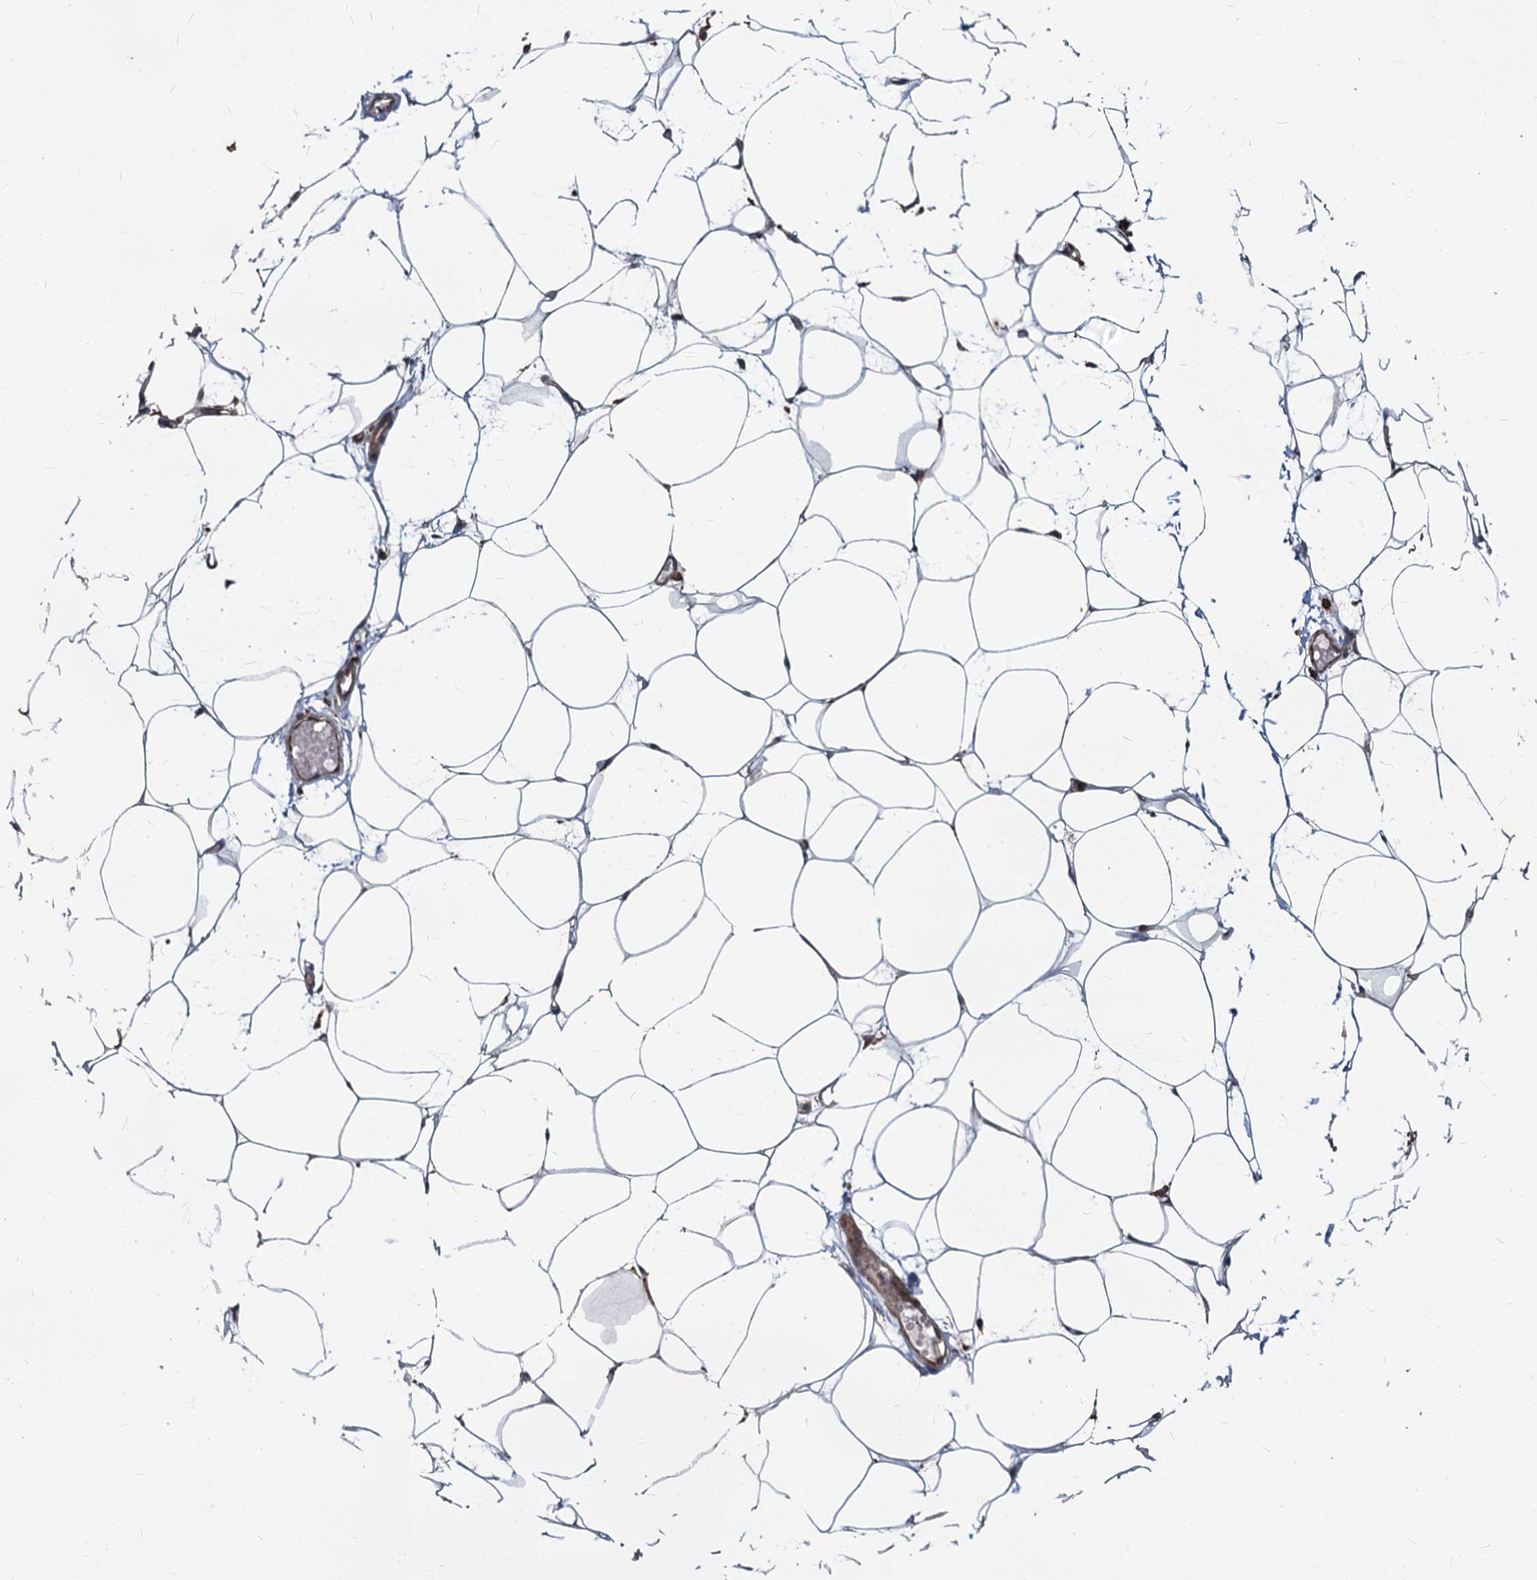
{"staining": {"intensity": "weak", "quantity": "25%-75%", "location": "cytoplasmic/membranous"}, "tissue": "adipose tissue", "cell_type": "Adipocytes", "image_type": "normal", "snomed": [{"axis": "morphology", "description": "Normal tissue, NOS"}, {"axis": "topography", "description": "Breast"}], "caption": "The immunohistochemical stain labels weak cytoplasmic/membranous expression in adipocytes of normal adipose tissue. (Stains: DAB (3,3'-diaminobenzidine) in brown, nuclei in blue, Microscopy: brightfield microscopy at high magnification).", "gene": "STIM1", "patient": {"sex": "female", "age": 23}}